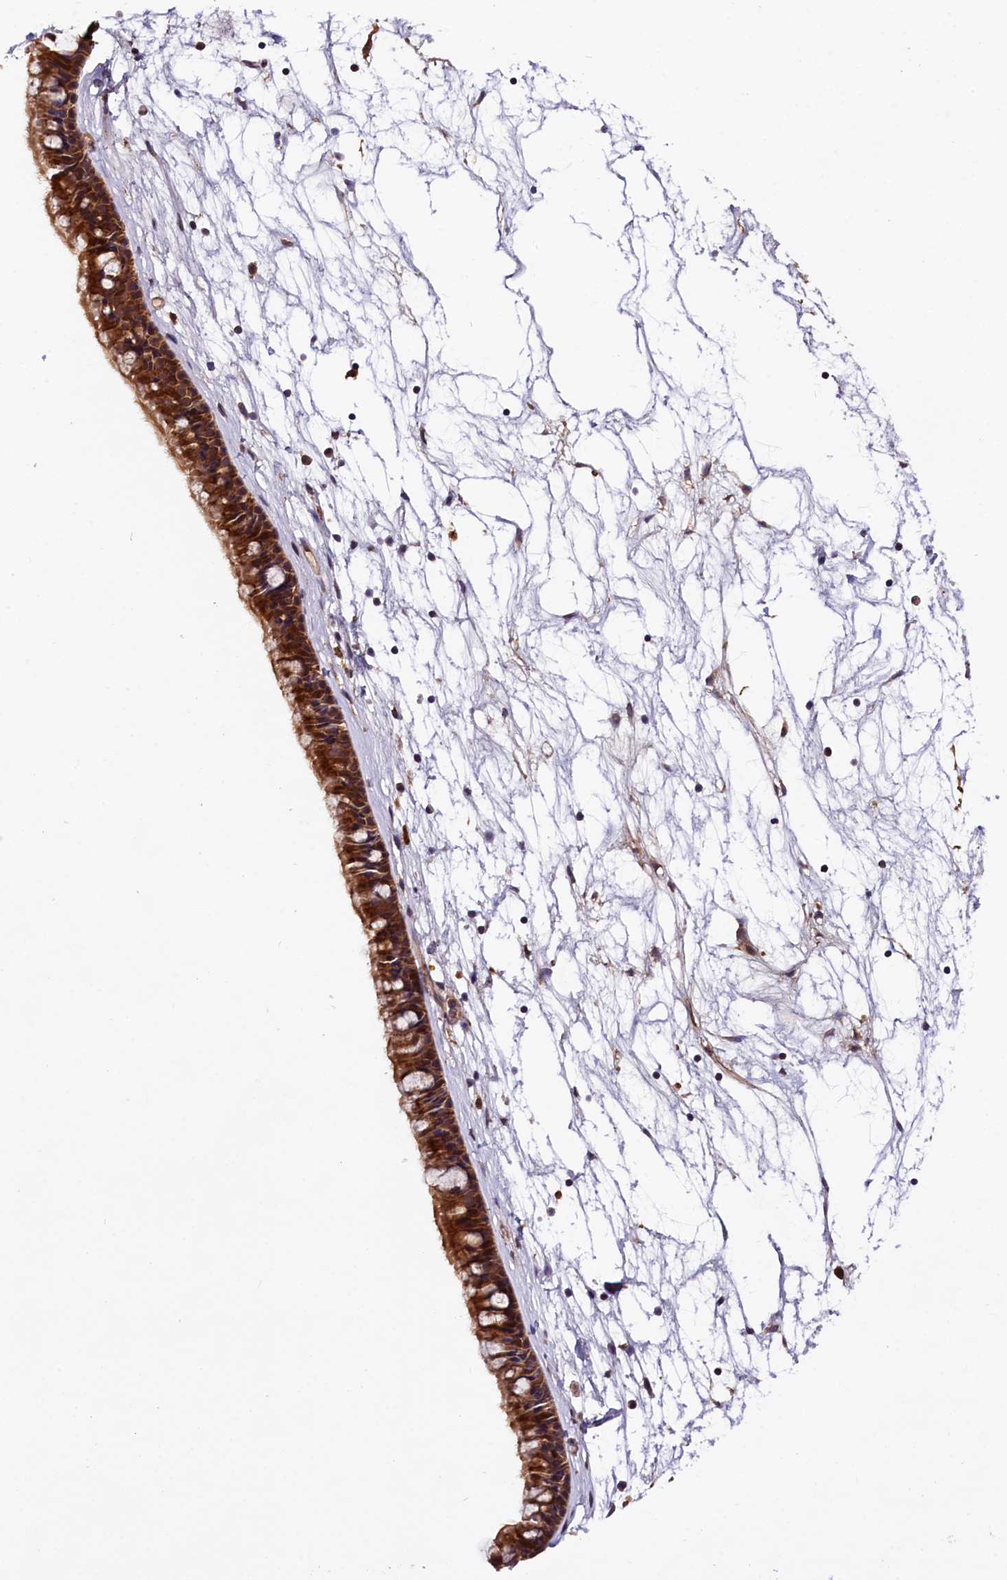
{"staining": {"intensity": "strong", "quantity": ">75%", "location": "cytoplasmic/membranous"}, "tissue": "nasopharynx", "cell_type": "Respiratory epithelial cells", "image_type": "normal", "snomed": [{"axis": "morphology", "description": "Normal tissue, NOS"}, {"axis": "topography", "description": "Nasopharynx"}], "caption": "About >75% of respiratory epithelial cells in benign human nasopharynx reveal strong cytoplasmic/membranous protein expression as visualized by brown immunohistochemical staining.", "gene": "DOHH", "patient": {"sex": "male", "age": 64}}